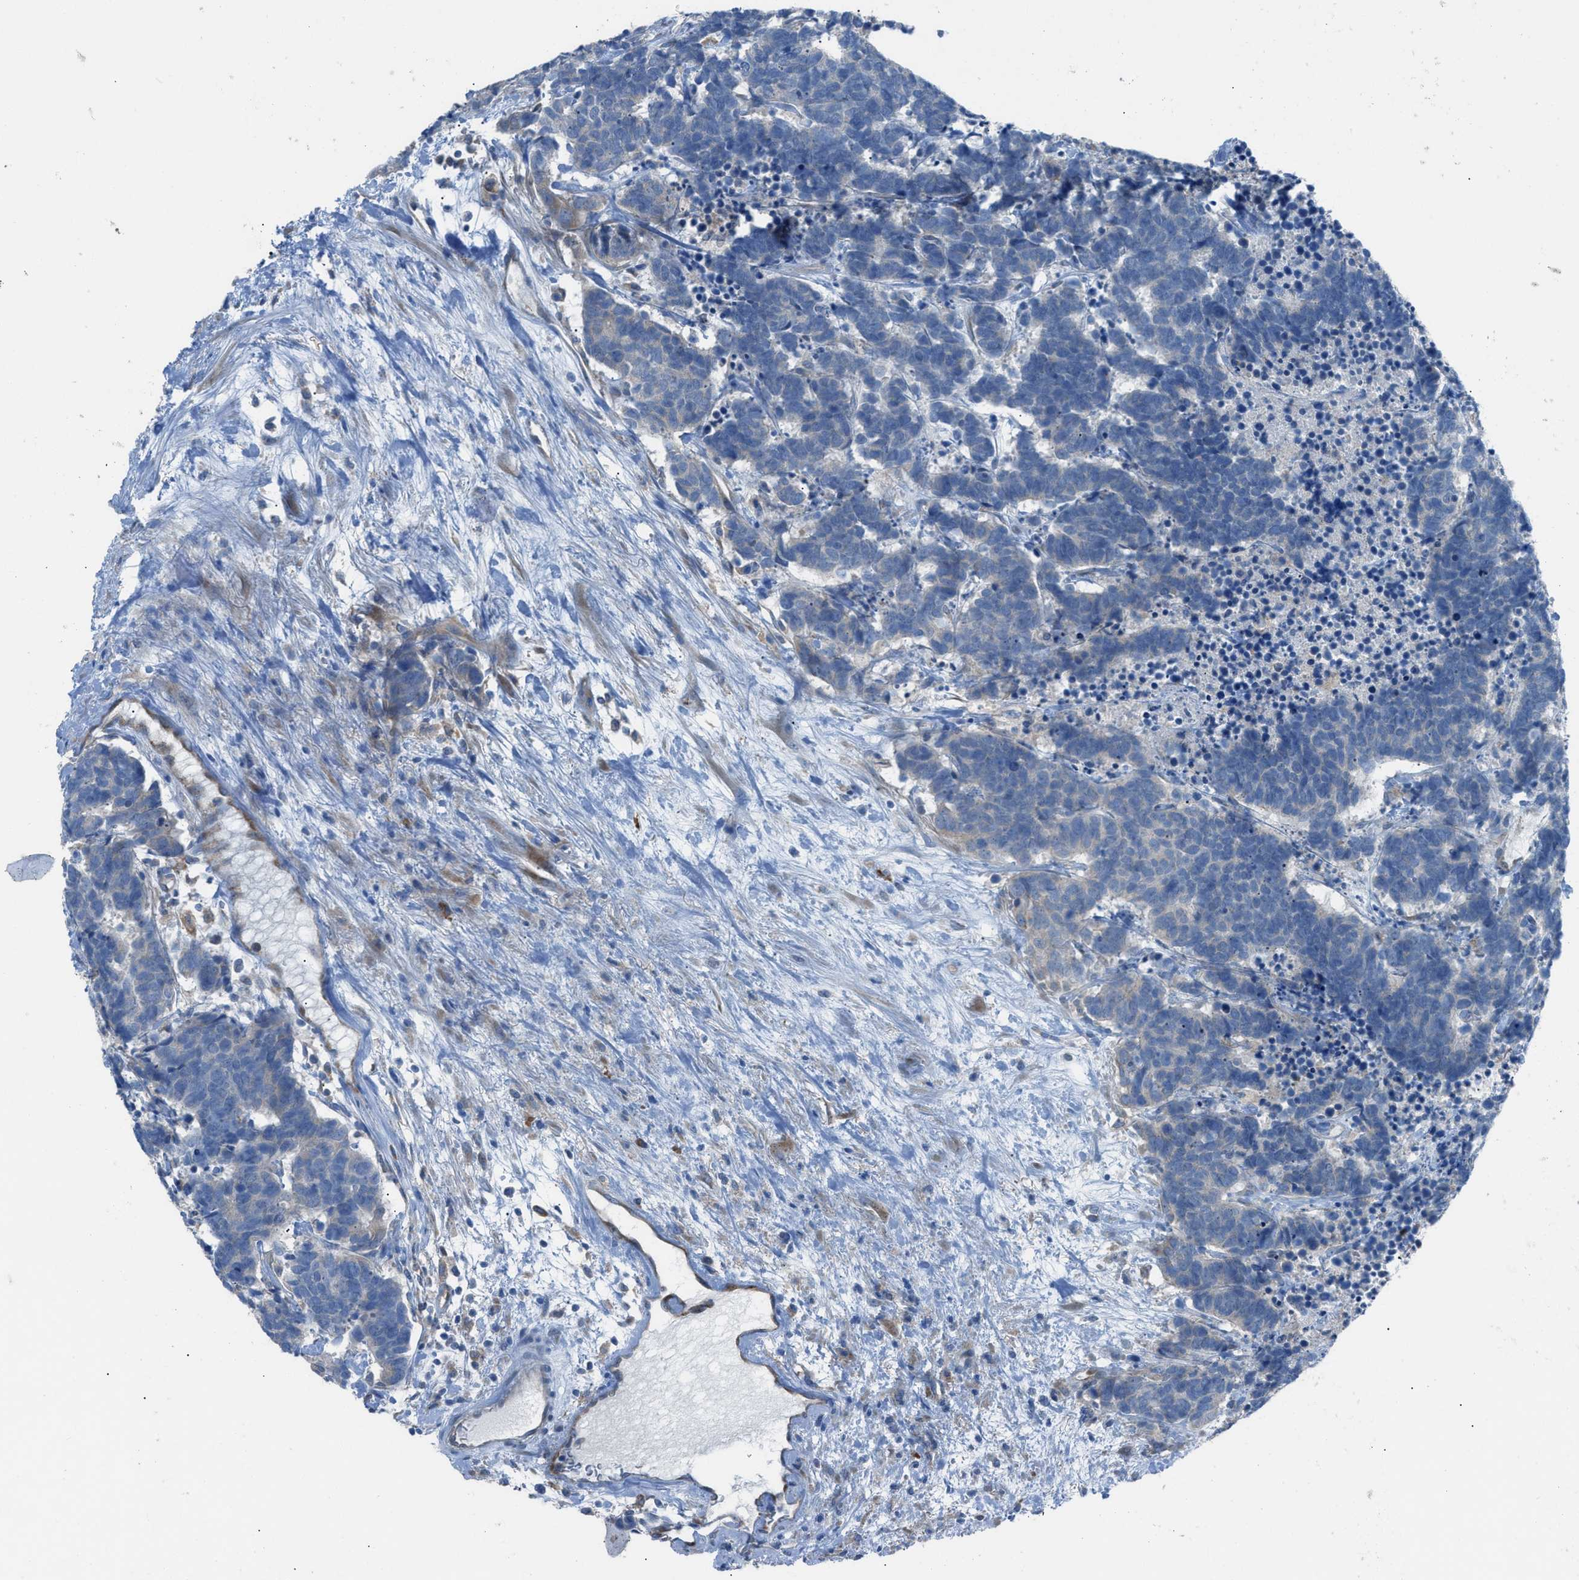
{"staining": {"intensity": "negative", "quantity": "none", "location": "none"}, "tissue": "carcinoid", "cell_type": "Tumor cells", "image_type": "cancer", "snomed": [{"axis": "morphology", "description": "Carcinoma, NOS"}, {"axis": "morphology", "description": "Carcinoid, malignant, NOS"}, {"axis": "topography", "description": "Urinary bladder"}], "caption": "This is a histopathology image of immunohistochemistry staining of carcinoid, which shows no staining in tumor cells.", "gene": "HEG1", "patient": {"sex": "male", "age": 57}}